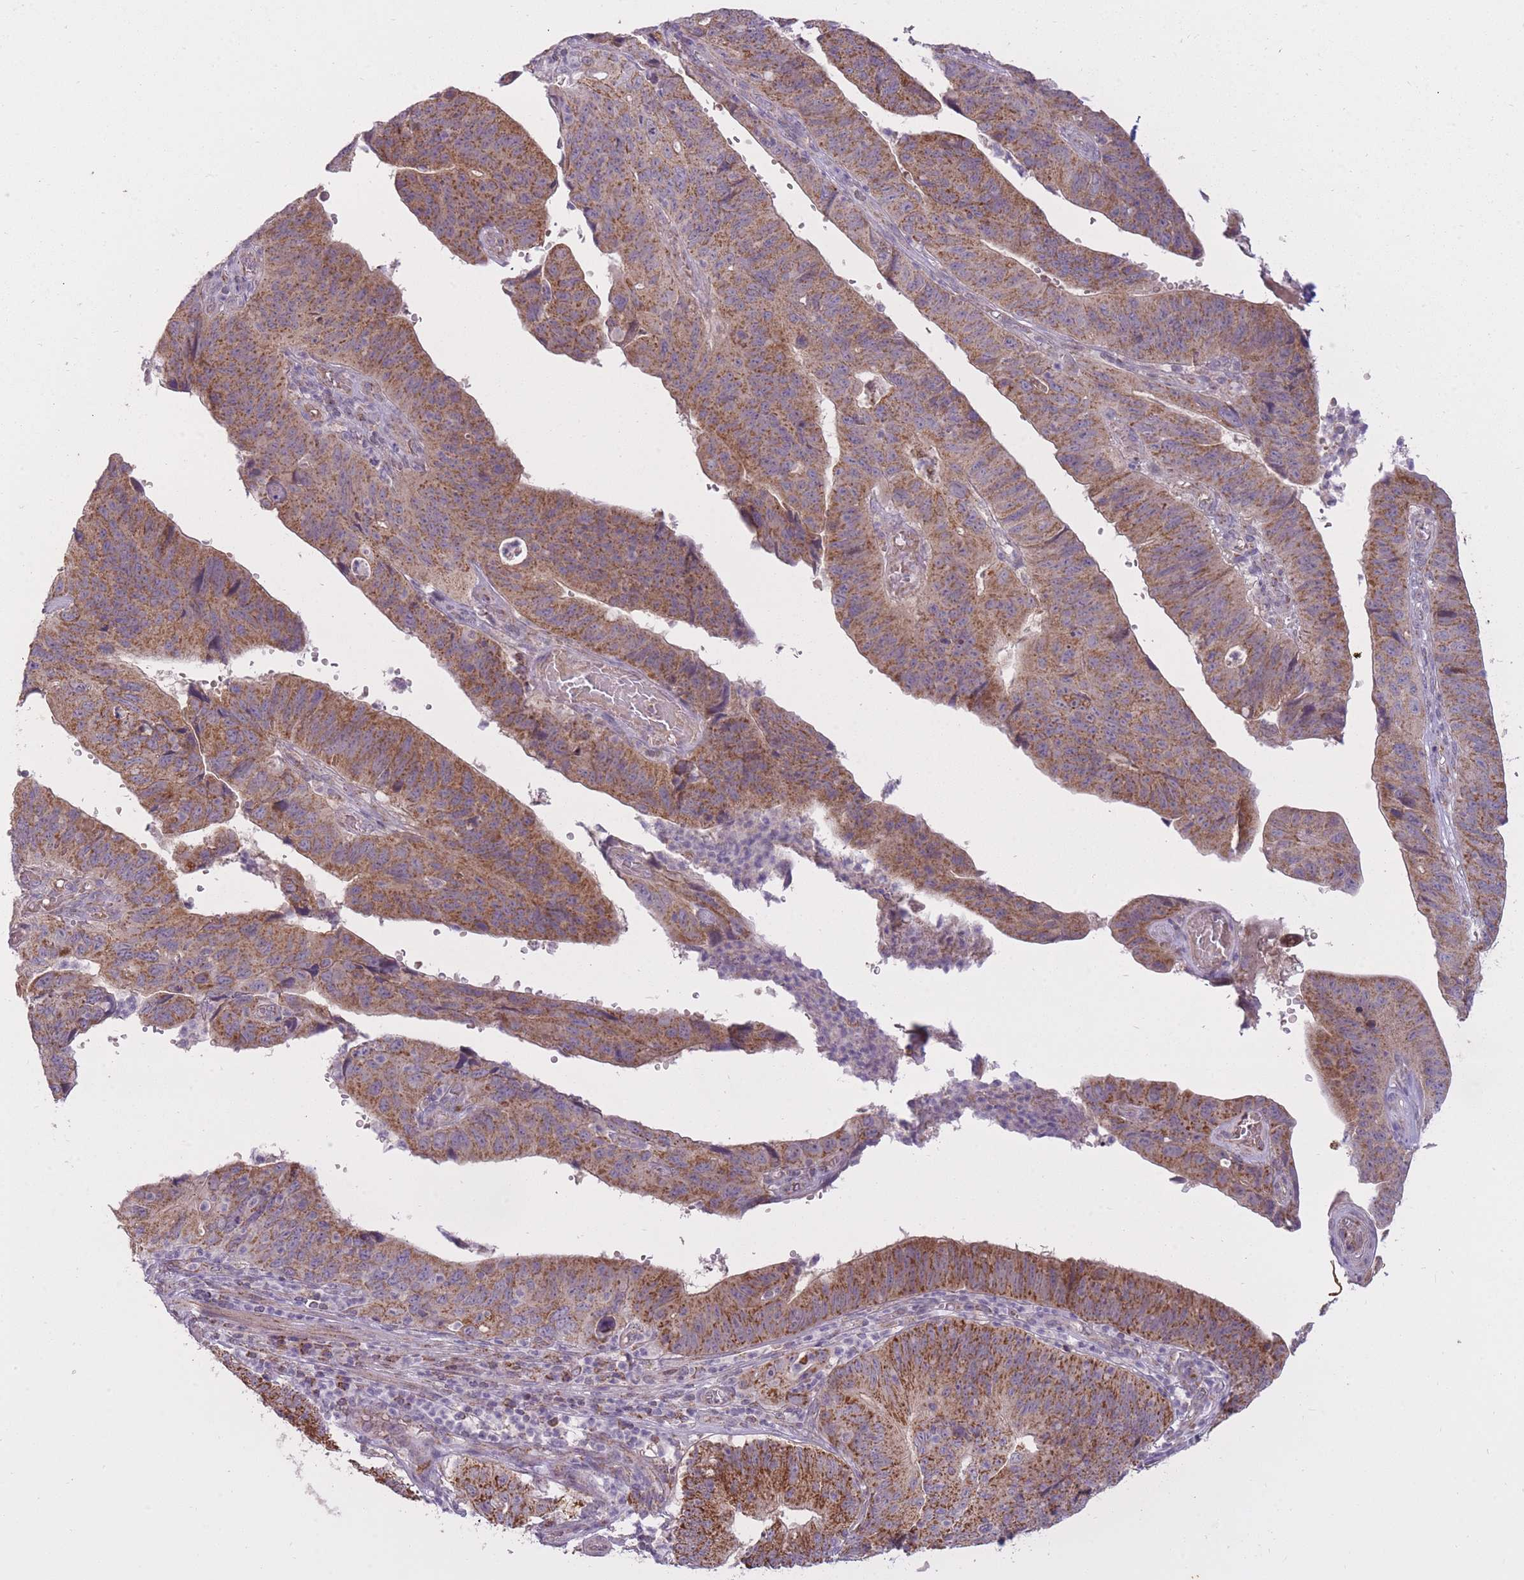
{"staining": {"intensity": "strong", "quantity": ">75%", "location": "cytoplasmic/membranous"}, "tissue": "stomach cancer", "cell_type": "Tumor cells", "image_type": "cancer", "snomed": [{"axis": "morphology", "description": "Adenocarcinoma, NOS"}, {"axis": "topography", "description": "Stomach"}], "caption": "Strong cytoplasmic/membranous positivity for a protein is present in about >75% of tumor cells of stomach cancer (adenocarcinoma) using IHC.", "gene": "LIN7C", "patient": {"sex": "male", "age": 59}}